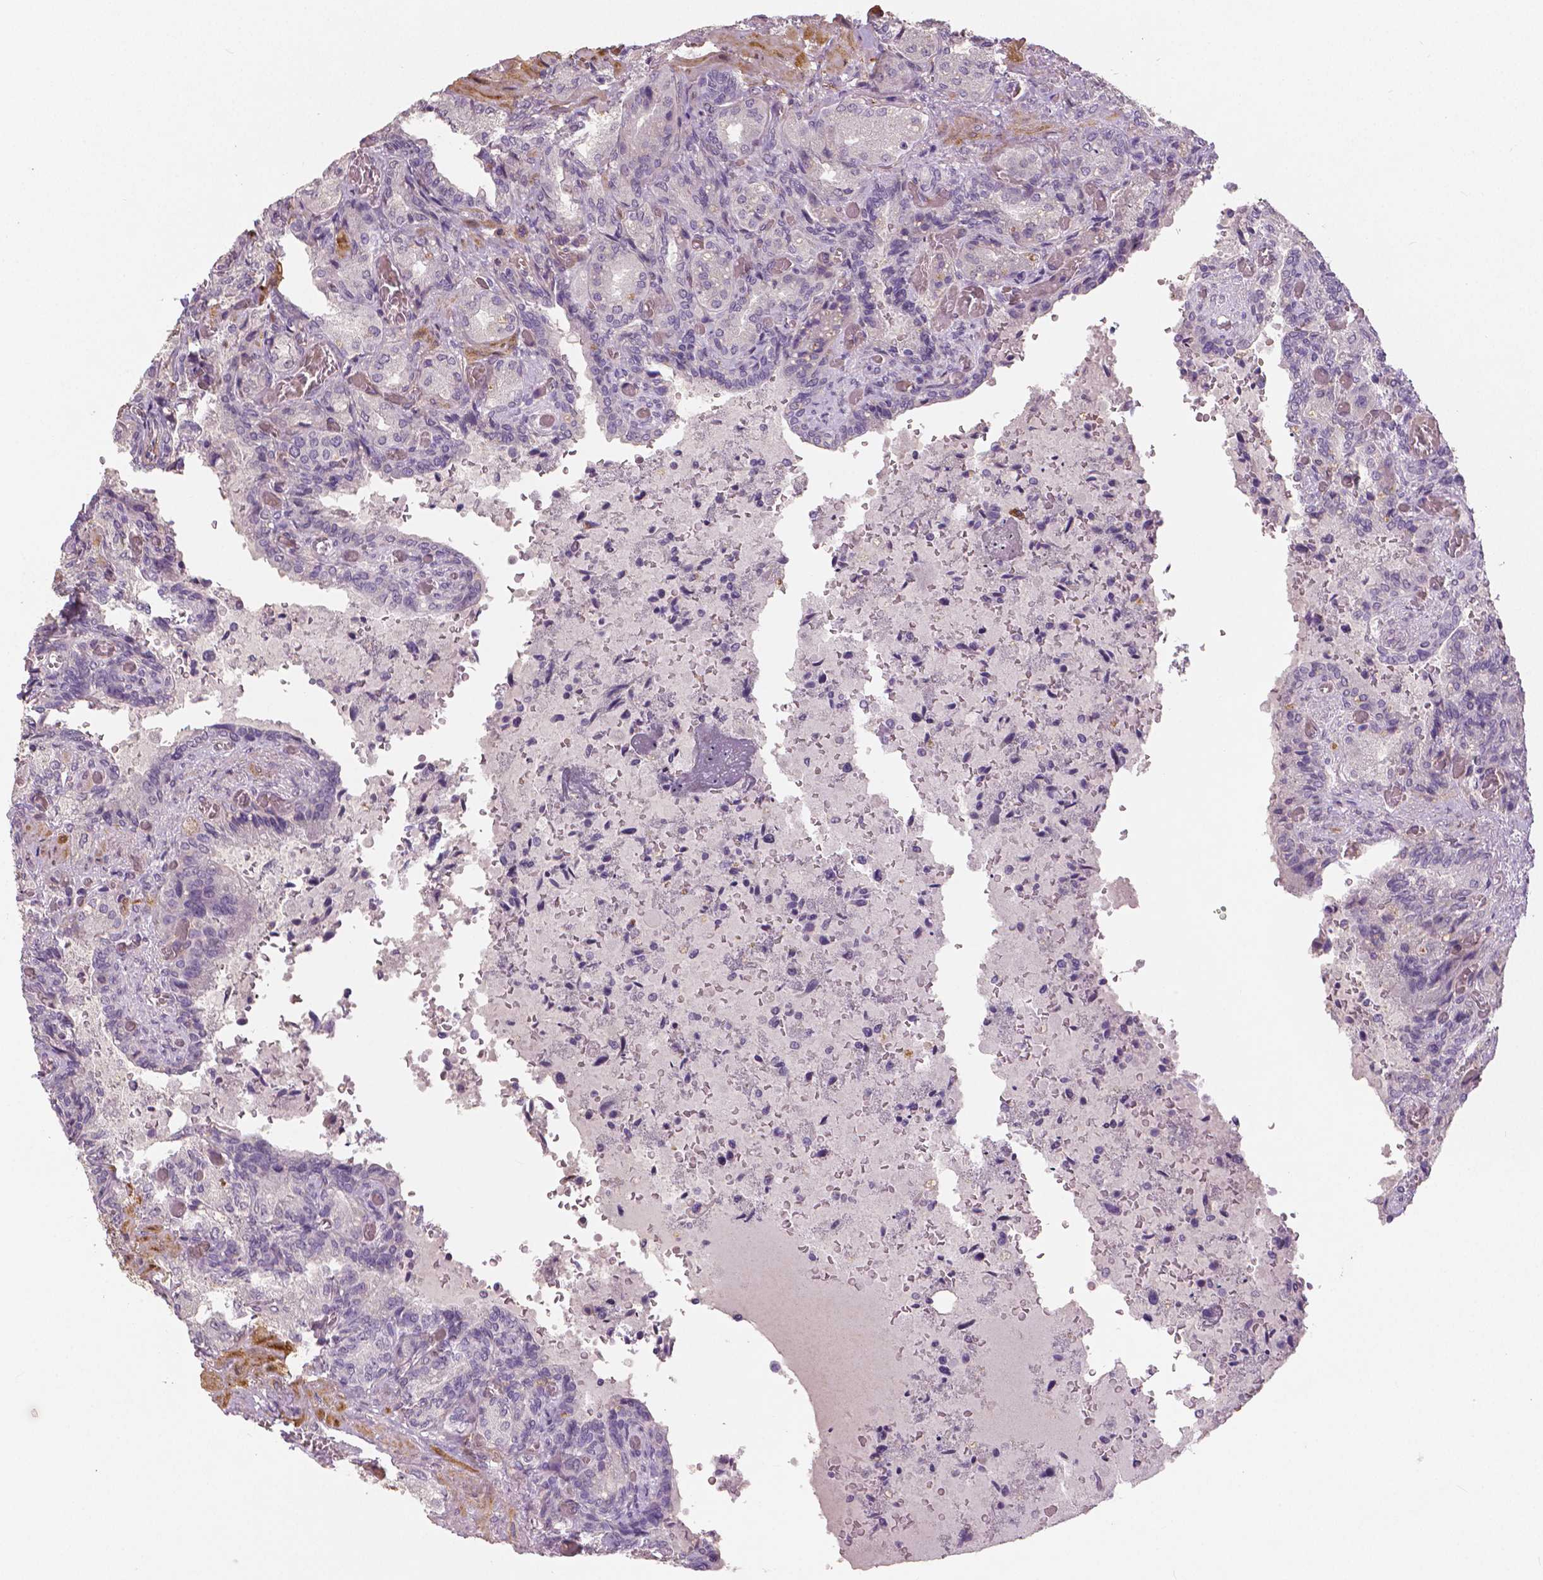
{"staining": {"intensity": "negative", "quantity": "none", "location": "none"}, "tissue": "seminal vesicle", "cell_type": "Glandular cells", "image_type": "normal", "snomed": [{"axis": "morphology", "description": "Normal tissue, NOS"}, {"axis": "topography", "description": "Seminal veicle"}], "caption": "The histopathology image demonstrates no staining of glandular cells in benign seminal vesicle.", "gene": "FLT1", "patient": {"sex": "male", "age": 68}}